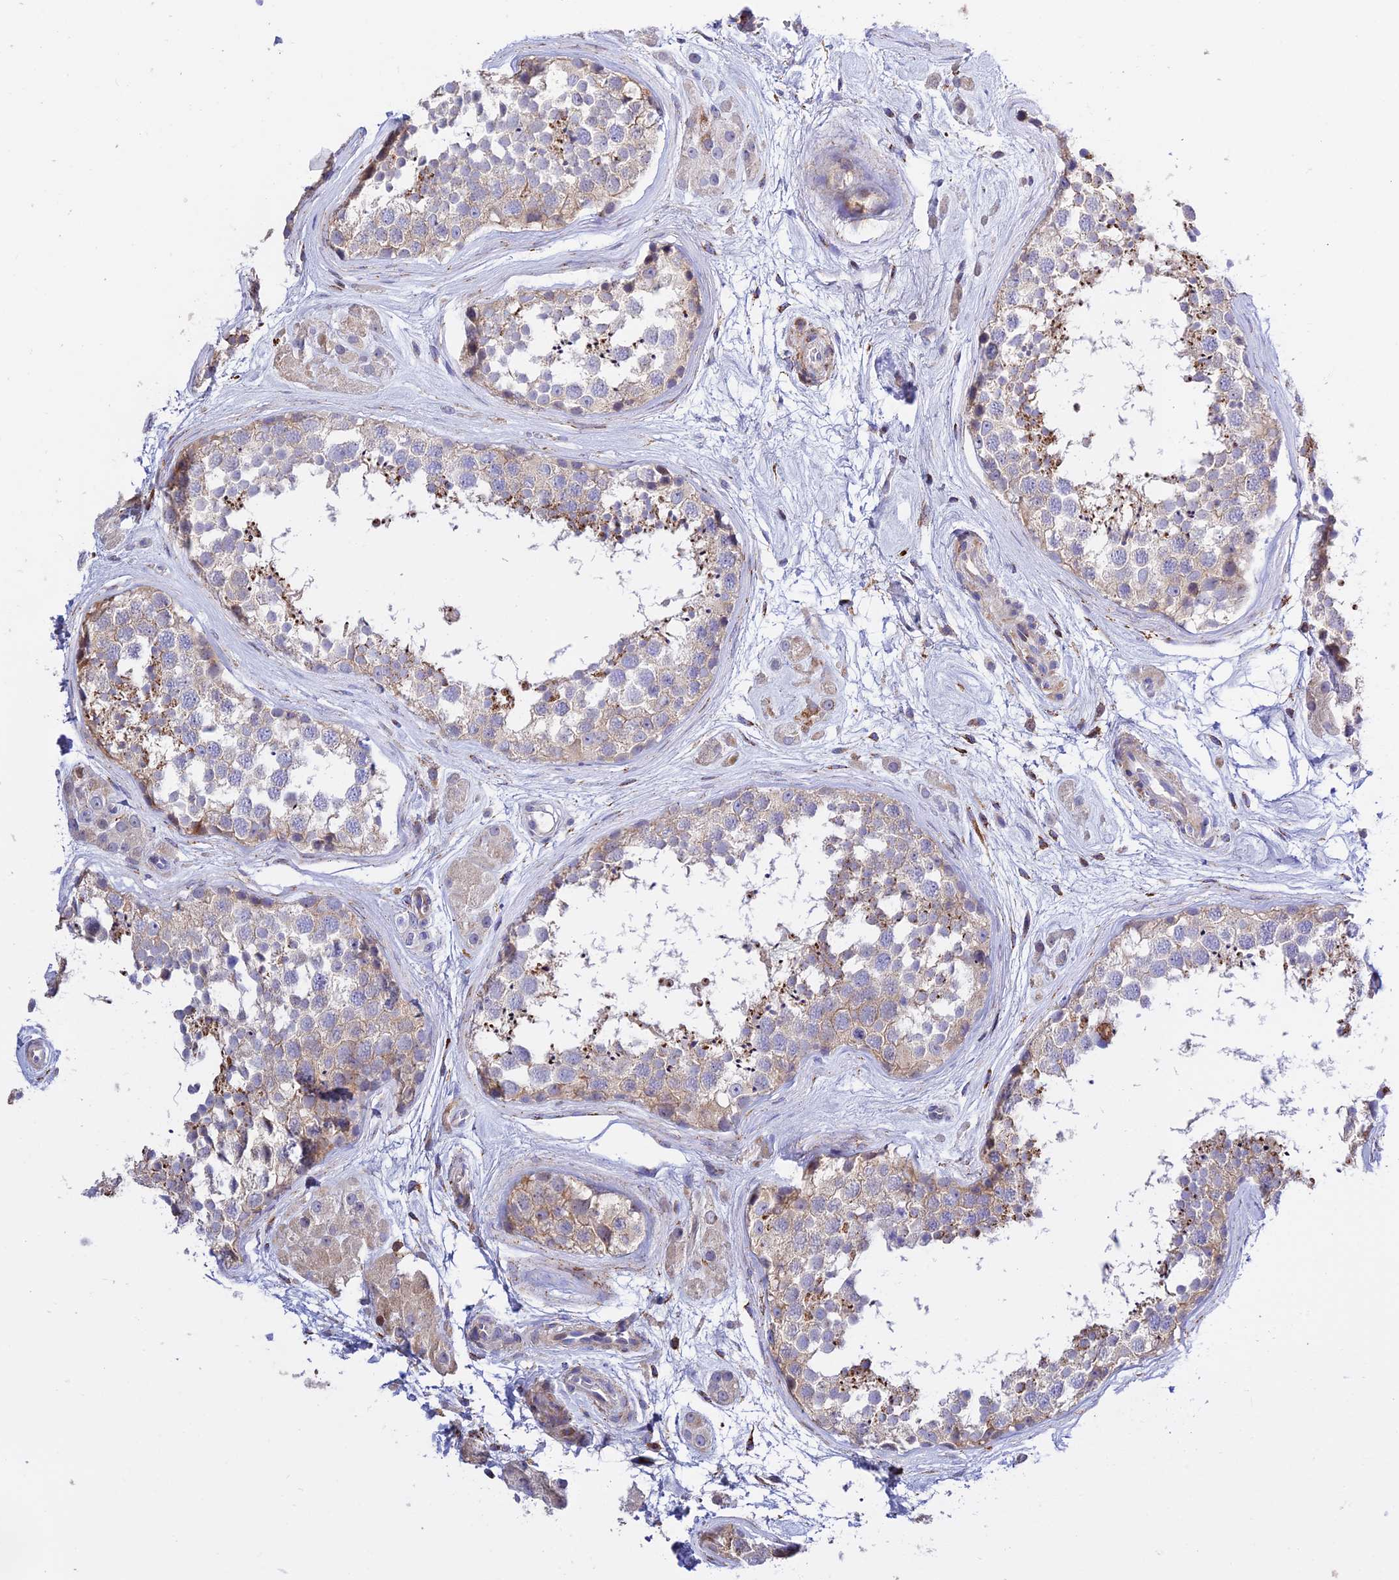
{"staining": {"intensity": "moderate", "quantity": "<25%", "location": "cytoplasmic/membranous"}, "tissue": "testis", "cell_type": "Cells in seminiferous ducts", "image_type": "normal", "snomed": [{"axis": "morphology", "description": "Normal tissue, NOS"}, {"axis": "topography", "description": "Testis"}], "caption": "The histopathology image displays a brown stain indicating the presence of a protein in the cytoplasmic/membranous of cells in seminiferous ducts in testis.", "gene": "PRIM1", "patient": {"sex": "male", "age": 56}}